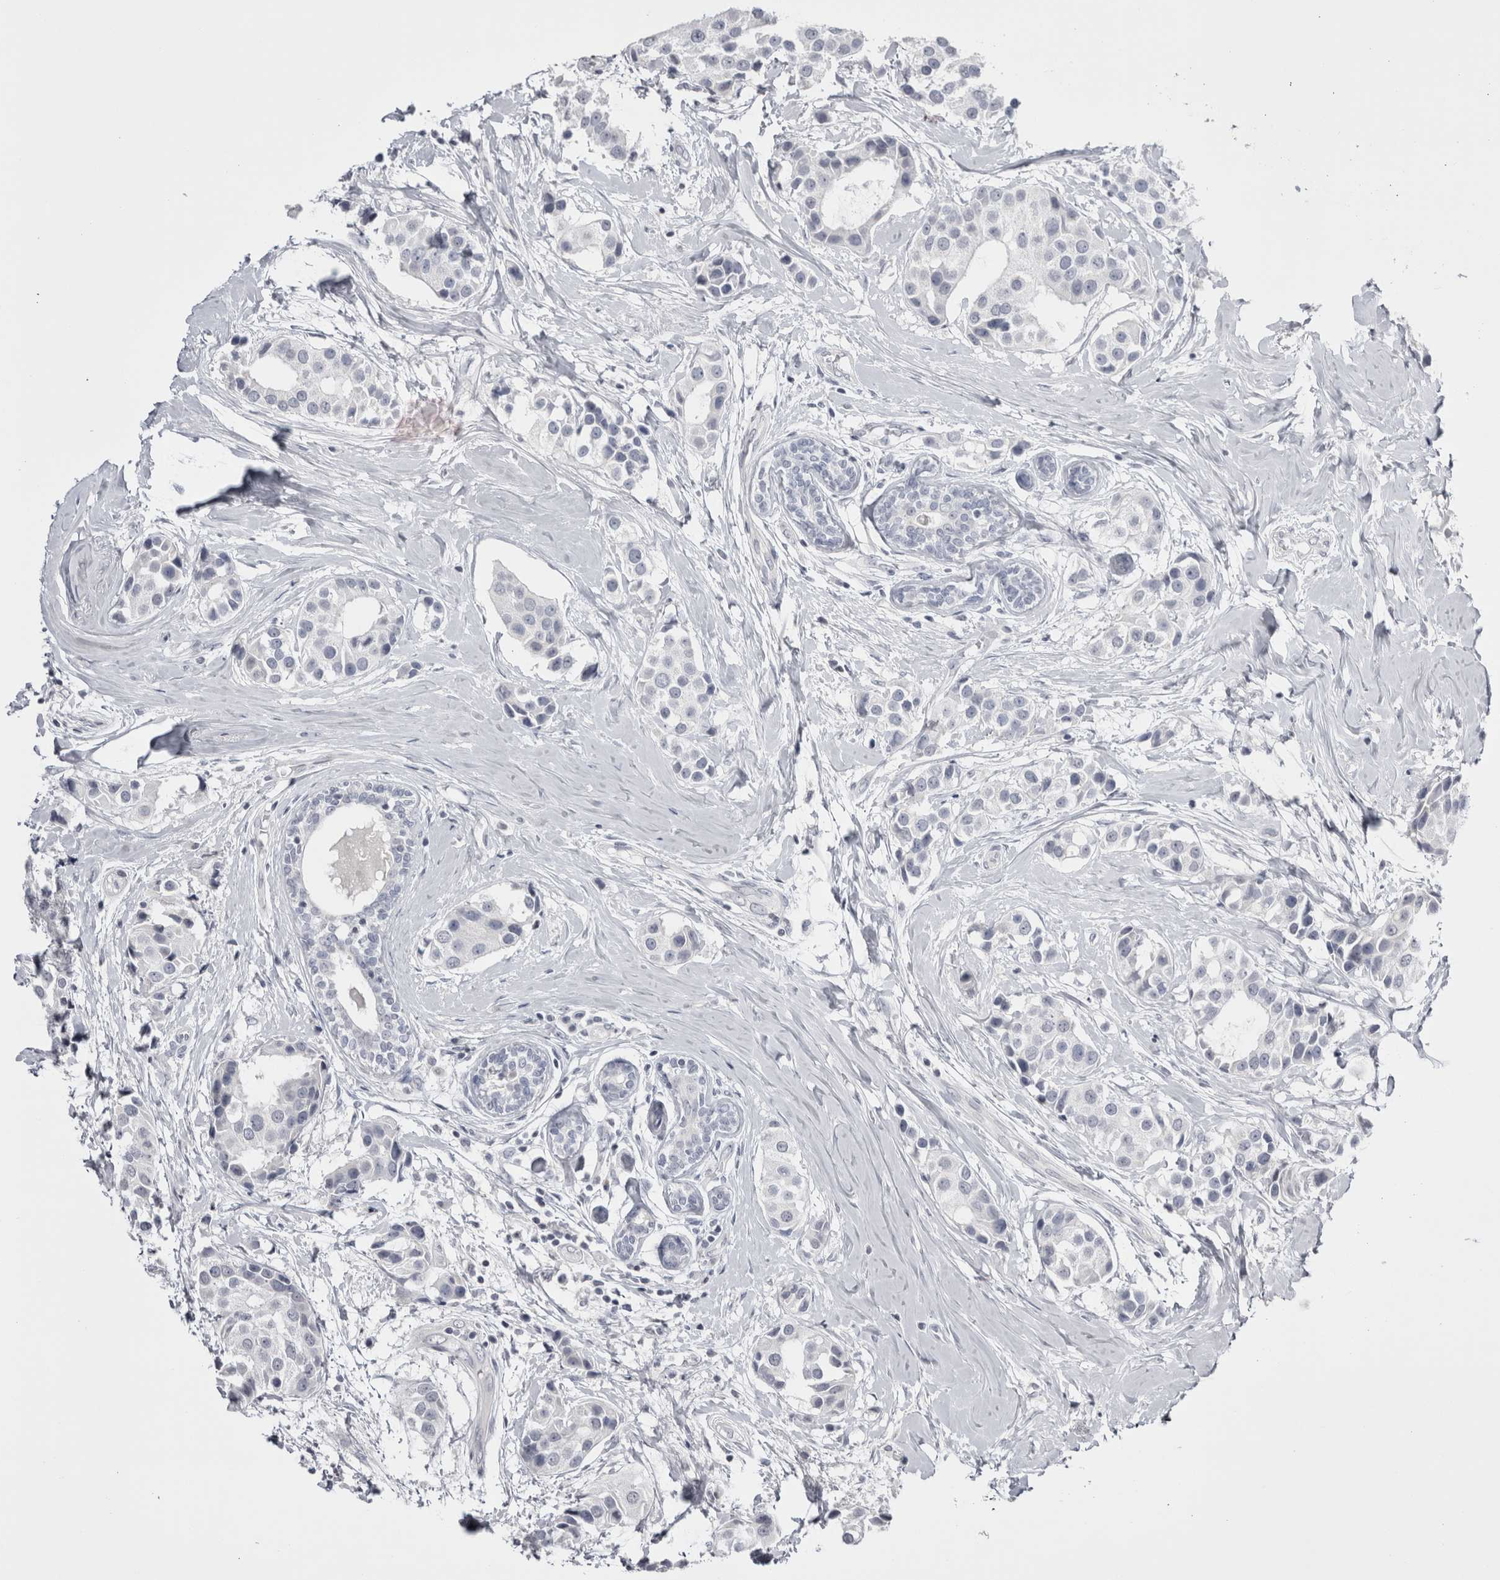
{"staining": {"intensity": "negative", "quantity": "none", "location": "none"}, "tissue": "breast cancer", "cell_type": "Tumor cells", "image_type": "cancer", "snomed": [{"axis": "morphology", "description": "Normal tissue, NOS"}, {"axis": "morphology", "description": "Duct carcinoma"}, {"axis": "topography", "description": "Breast"}], "caption": "Image shows no significant protein staining in tumor cells of breast cancer (intraductal carcinoma).", "gene": "FNDC8", "patient": {"sex": "female", "age": 39}}